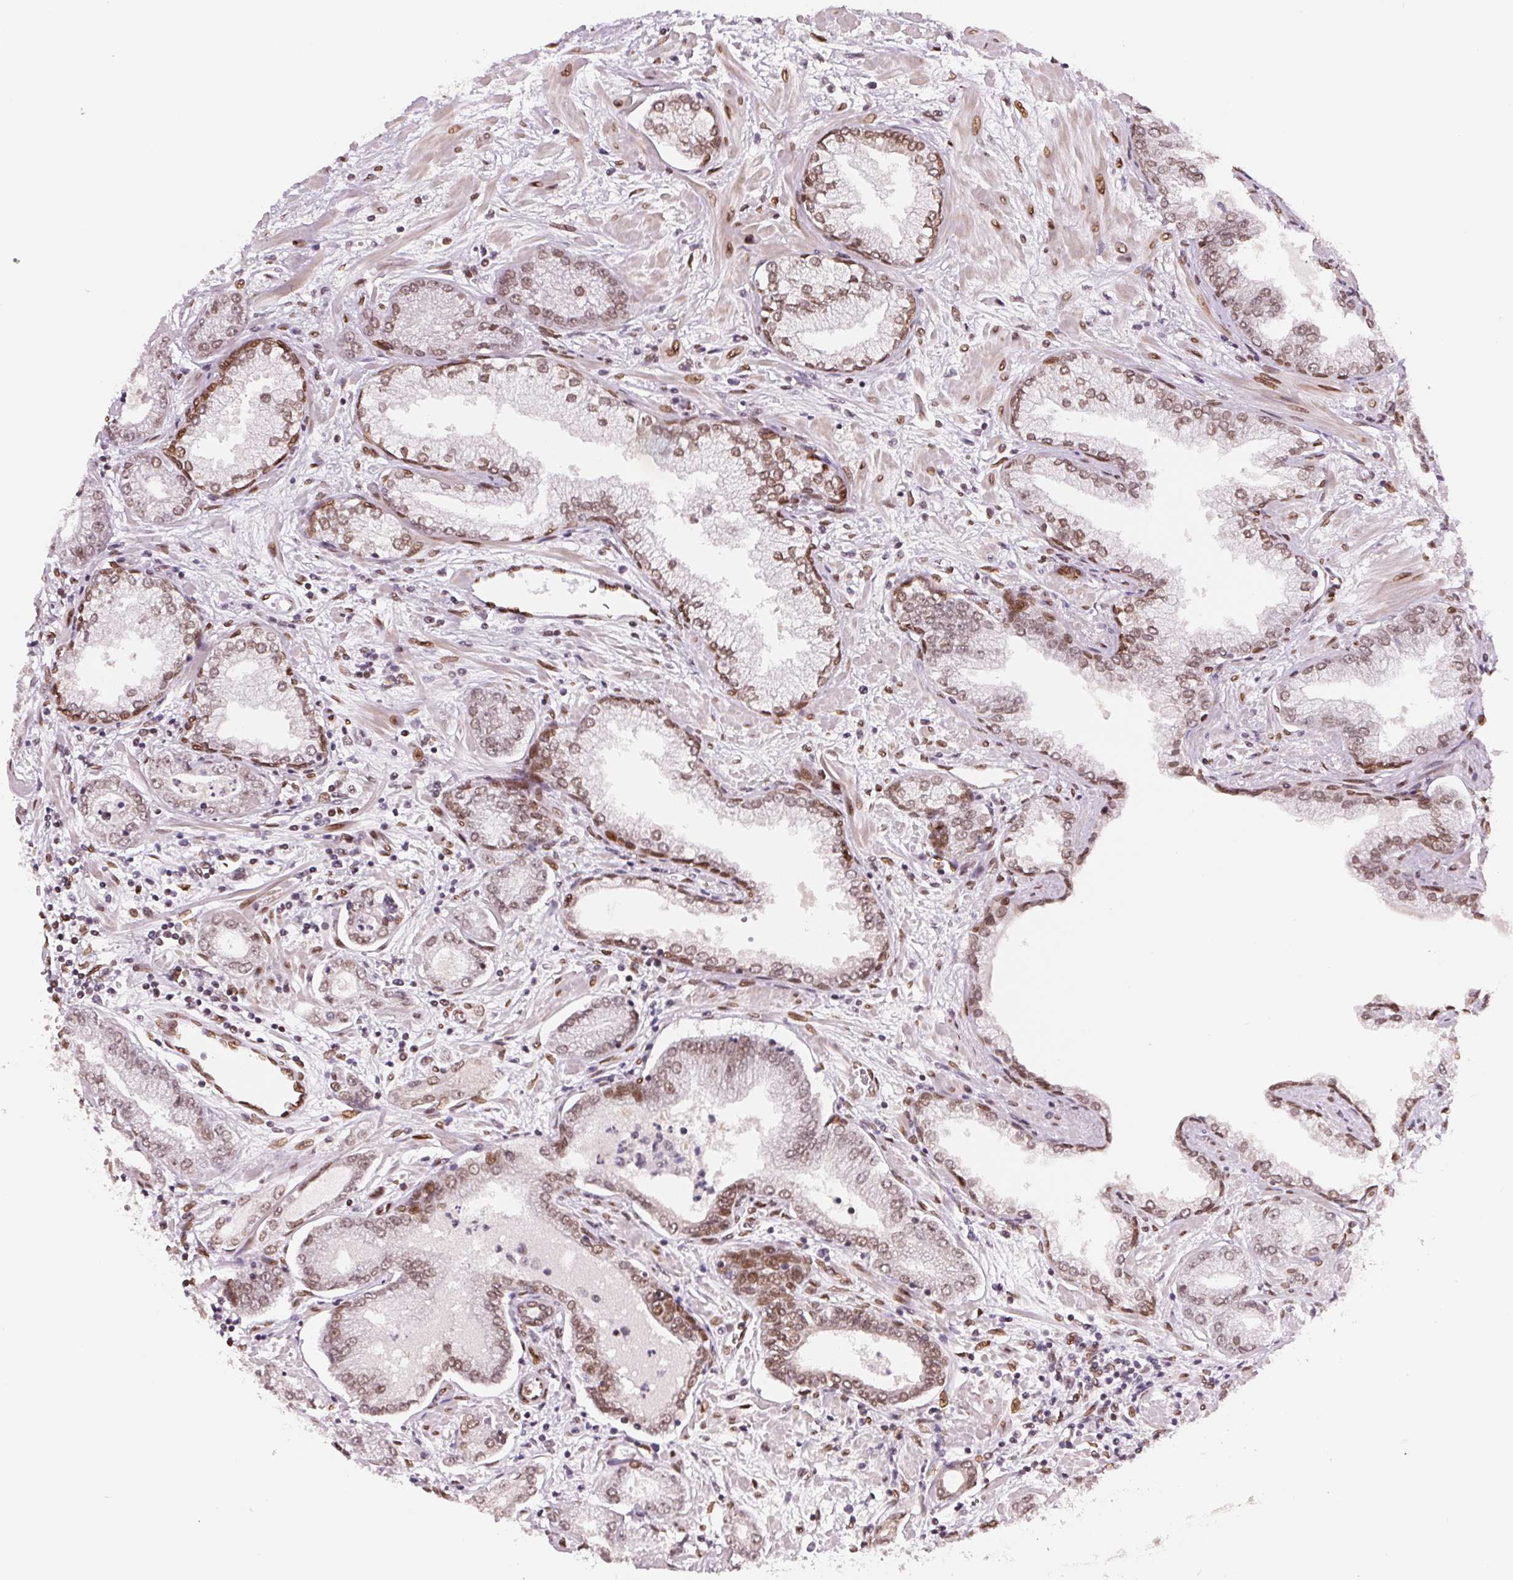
{"staining": {"intensity": "weak", "quantity": ">75%", "location": "nuclear"}, "tissue": "prostate cancer", "cell_type": "Tumor cells", "image_type": "cancer", "snomed": [{"axis": "morphology", "description": "Adenocarcinoma, Low grade"}, {"axis": "topography", "description": "Prostate"}], "caption": "This micrograph demonstrates prostate adenocarcinoma (low-grade) stained with immunohistochemistry (IHC) to label a protein in brown. The nuclear of tumor cells show weak positivity for the protein. Nuclei are counter-stained blue.", "gene": "SAP30BP", "patient": {"sex": "male", "age": 55}}